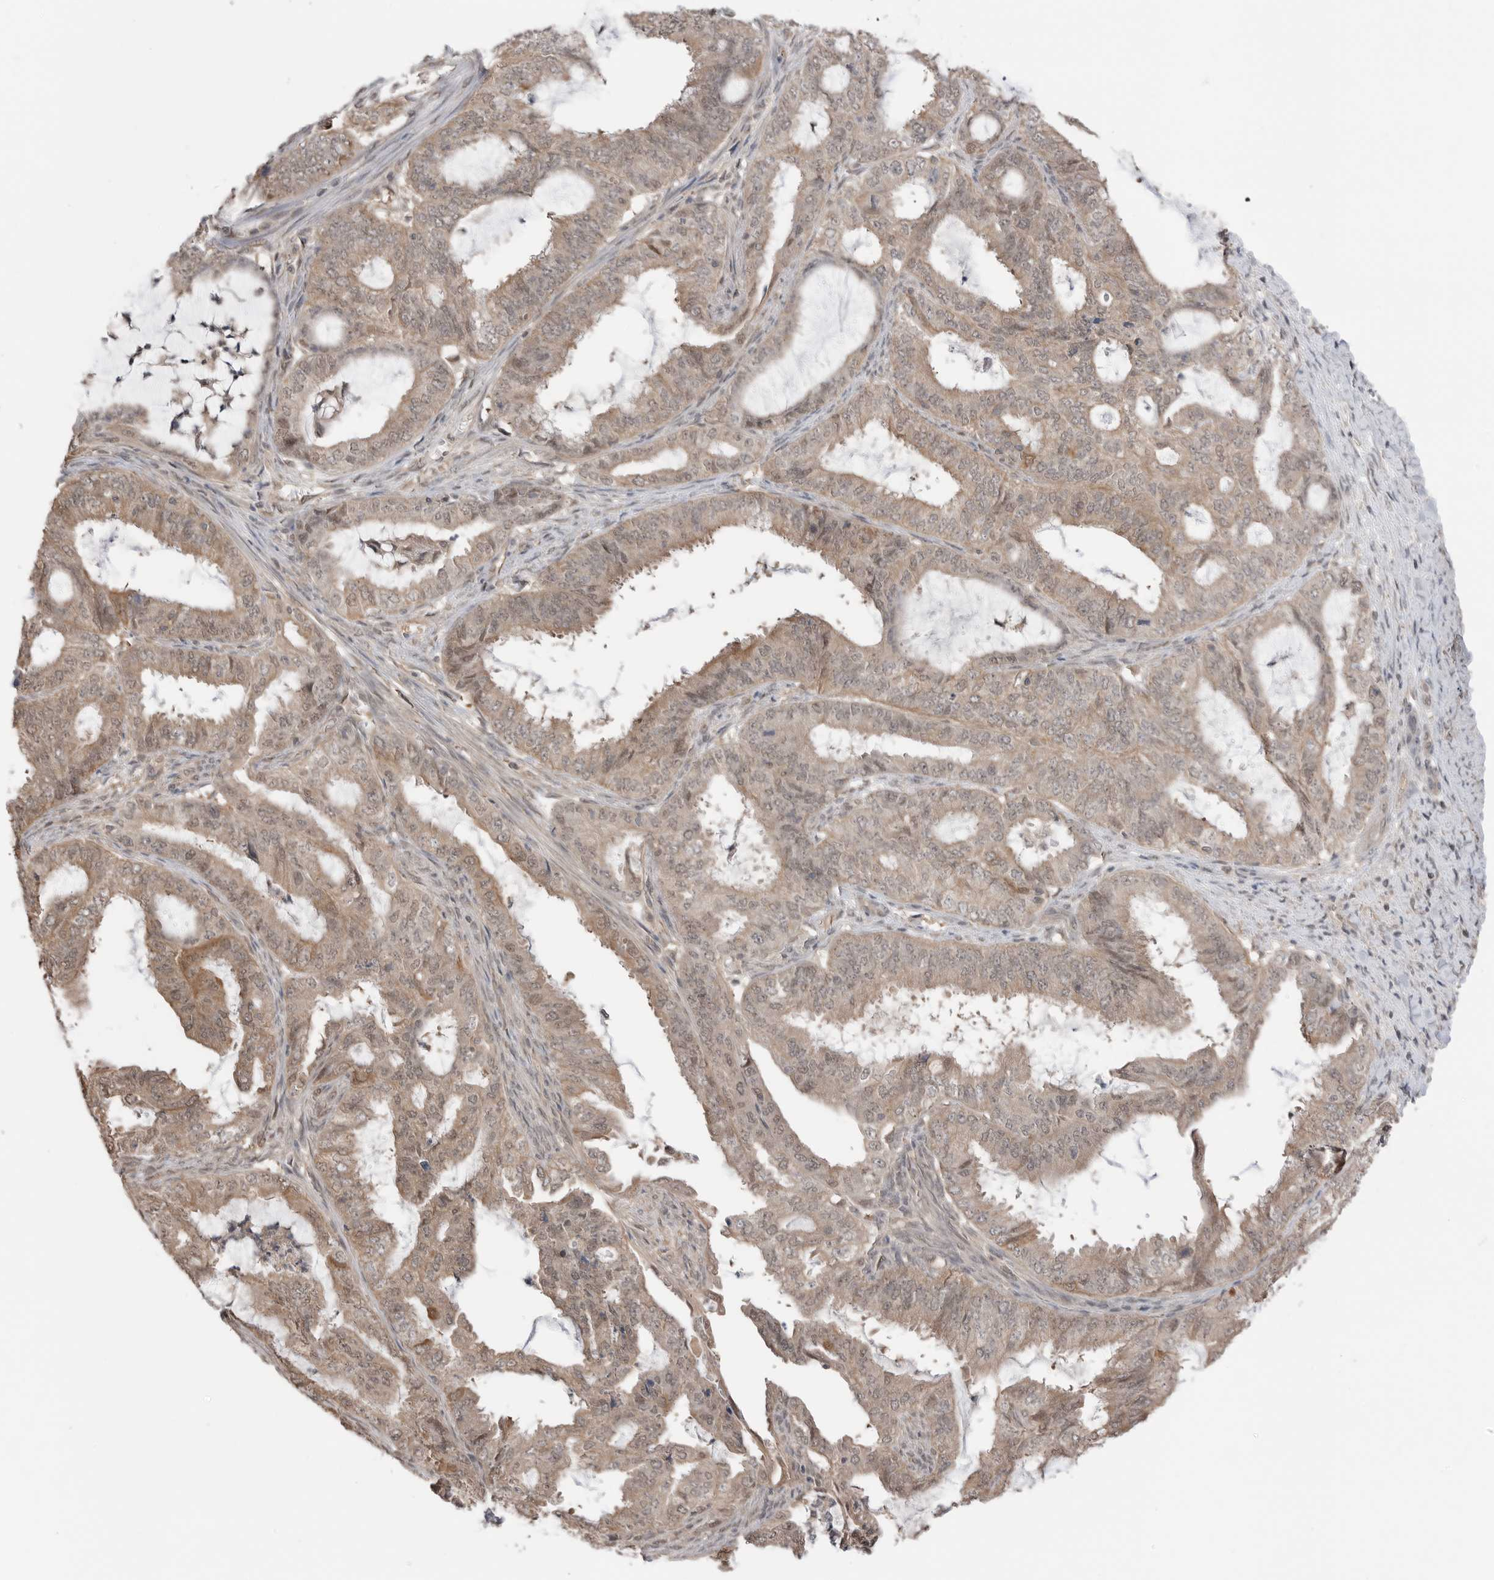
{"staining": {"intensity": "weak", "quantity": ">75%", "location": "cytoplasmic/membranous,nuclear"}, "tissue": "endometrial cancer", "cell_type": "Tumor cells", "image_type": "cancer", "snomed": [{"axis": "morphology", "description": "Adenocarcinoma, NOS"}, {"axis": "topography", "description": "Endometrium"}], "caption": "This photomicrograph demonstrates adenocarcinoma (endometrial) stained with immunohistochemistry (IHC) to label a protein in brown. The cytoplasmic/membranous and nuclear of tumor cells show weak positivity for the protein. Nuclei are counter-stained blue.", "gene": "PEAK1", "patient": {"sex": "female", "age": 51}}